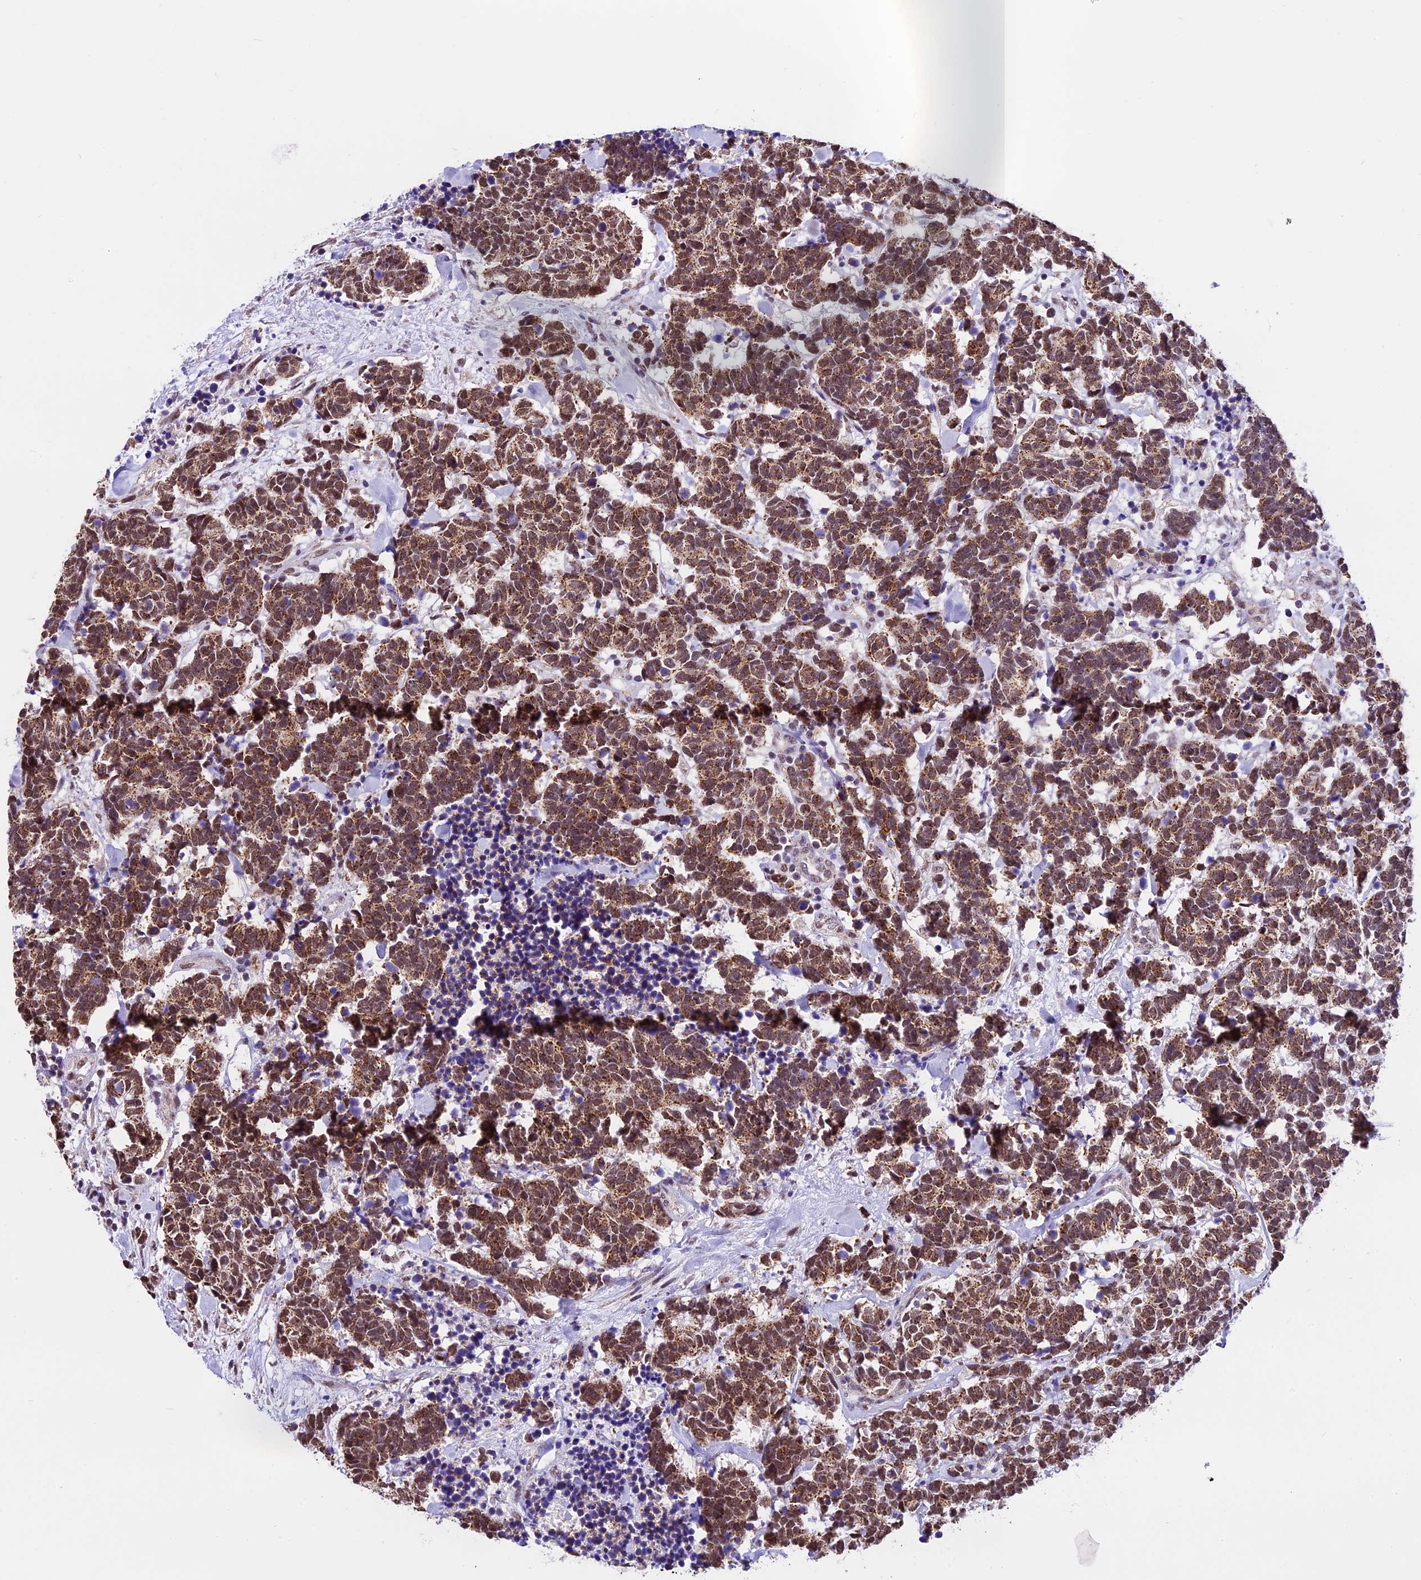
{"staining": {"intensity": "moderate", "quantity": ">75%", "location": "cytoplasmic/membranous,nuclear"}, "tissue": "carcinoid", "cell_type": "Tumor cells", "image_type": "cancer", "snomed": [{"axis": "morphology", "description": "Carcinoma, NOS"}, {"axis": "morphology", "description": "Carcinoid, malignant, NOS"}, {"axis": "topography", "description": "Prostate"}], "caption": "Brown immunohistochemical staining in human malignant carcinoid shows moderate cytoplasmic/membranous and nuclear staining in approximately >75% of tumor cells. The protein of interest is stained brown, and the nuclei are stained in blue (DAB (3,3'-diaminobenzidine) IHC with brightfield microscopy, high magnification).", "gene": "CARS2", "patient": {"sex": "male", "age": 57}}